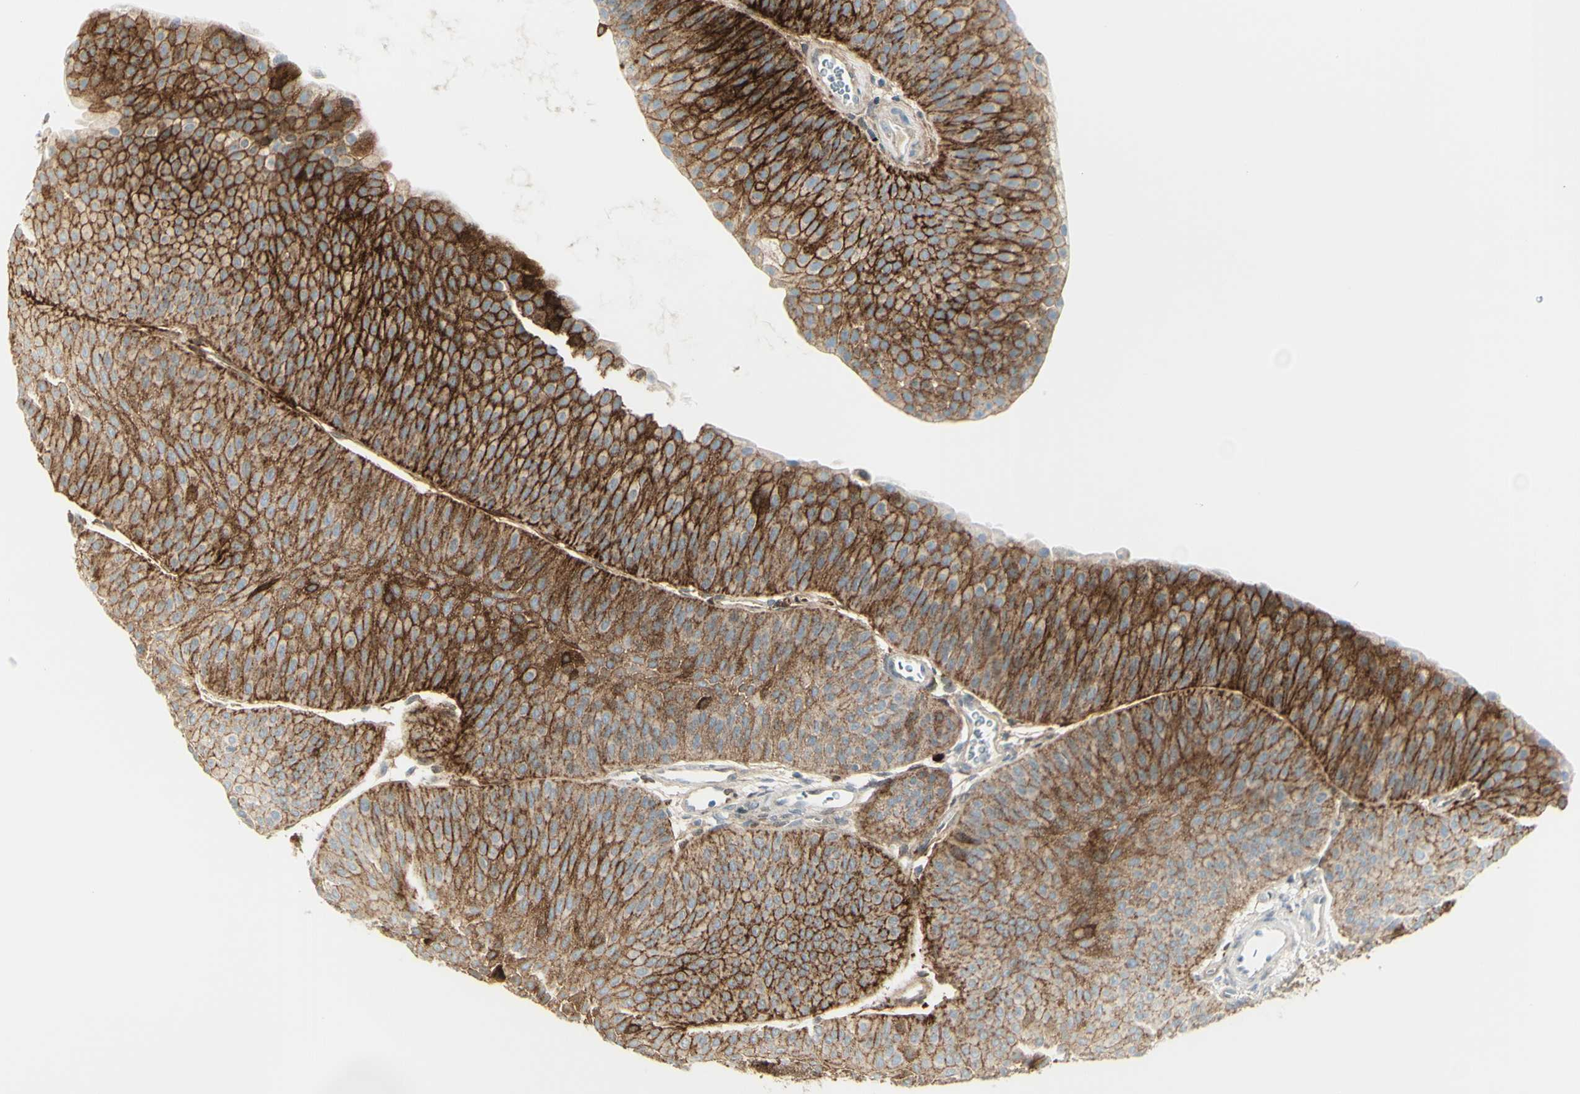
{"staining": {"intensity": "strong", "quantity": ">75%", "location": "cytoplasmic/membranous"}, "tissue": "urothelial cancer", "cell_type": "Tumor cells", "image_type": "cancer", "snomed": [{"axis": "morphology", "description": "Urothelial carcinoma, Low grade"}, {"axis": "topography", "description": "Urinary bladder"}], "caption": "High-power microscopy captured an IHC photomicrograph of urothelial cancer, revealing strong cytoplasmic/membranous positivity in approximately >75% of tumor cells.", "gene": "MDK", "patient": {"sex": "female", "age": 60}}